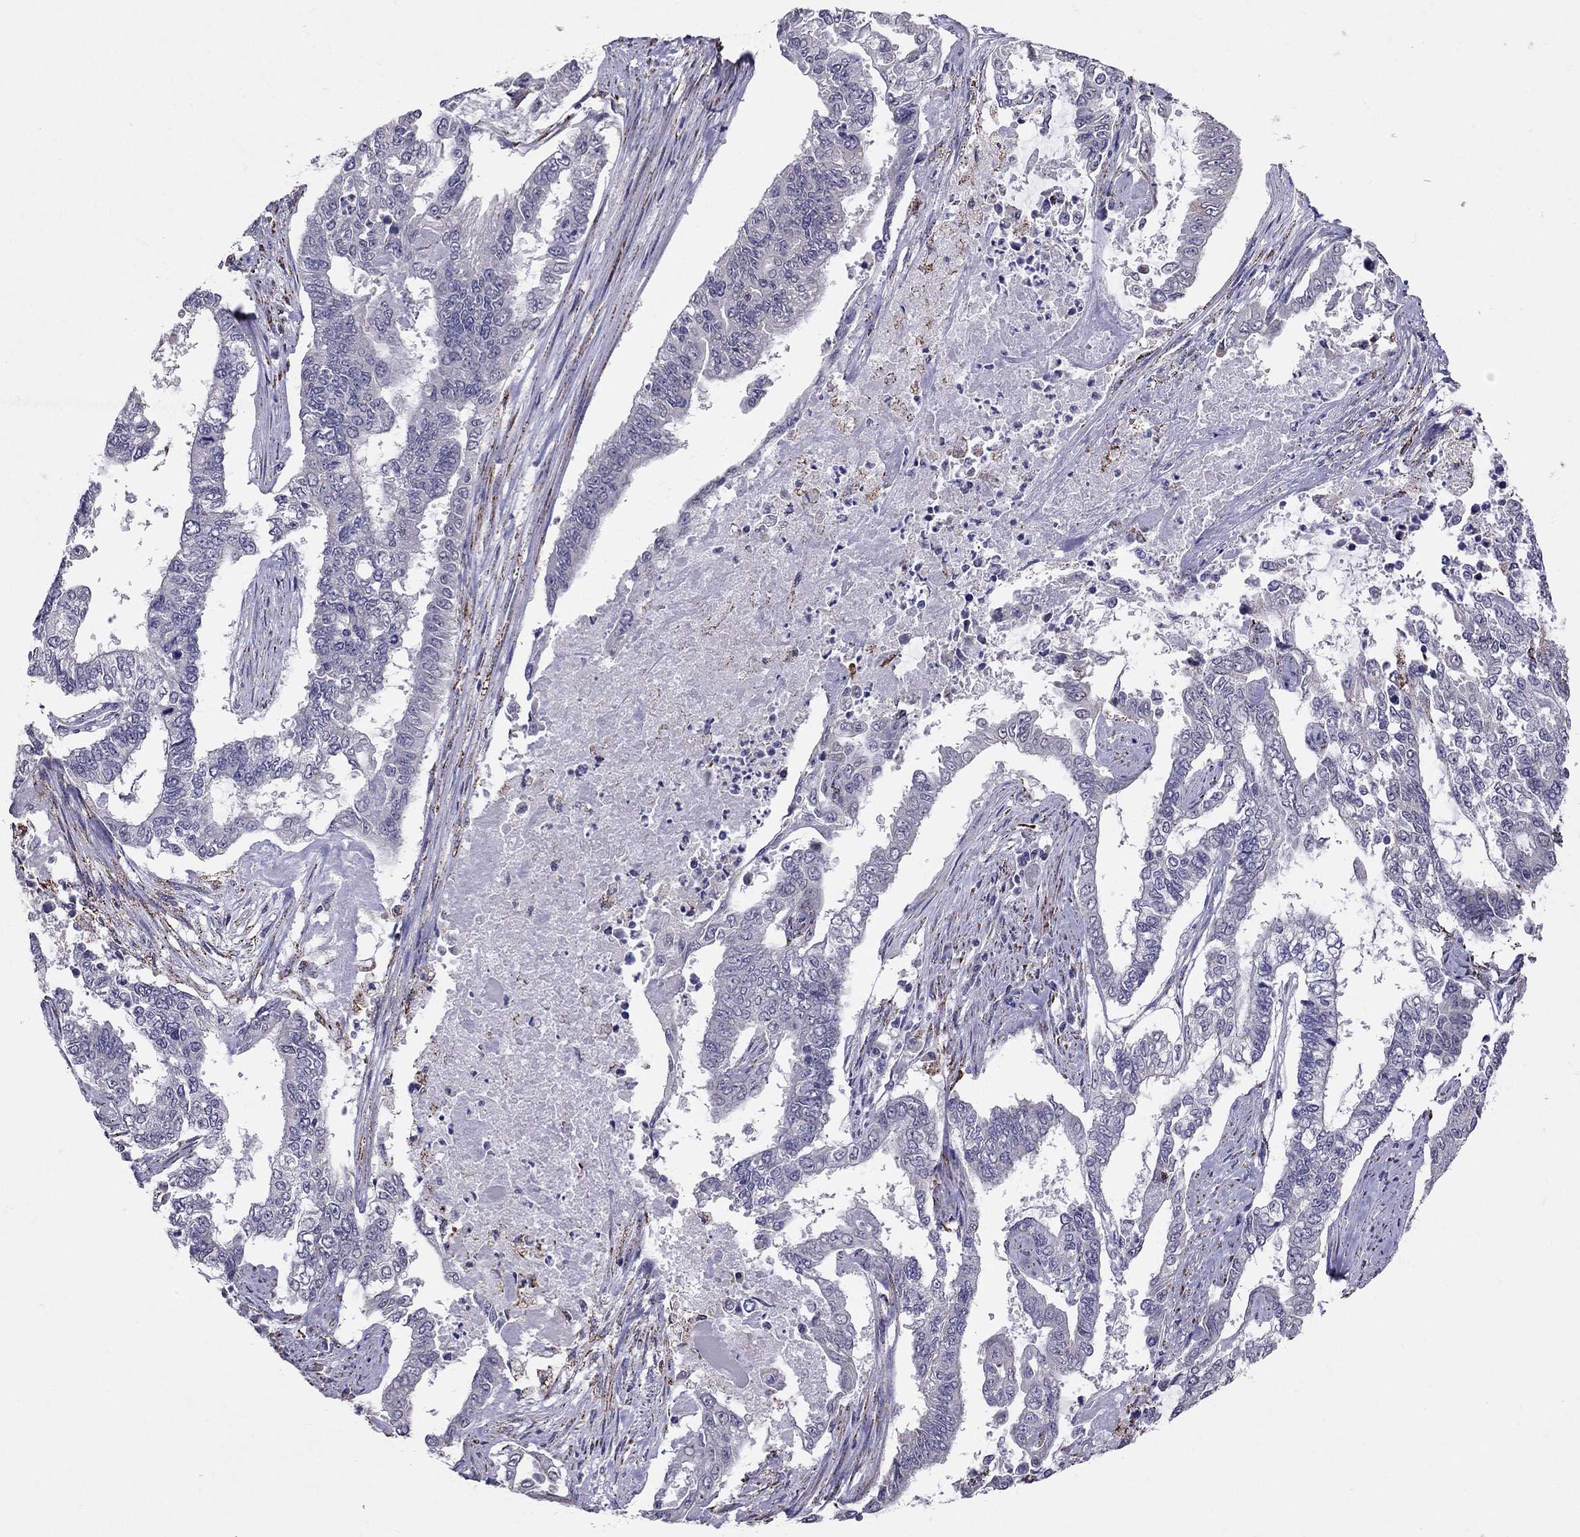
{"staining": {"intensity": "negative", "quantity": "none", "location": "none"}, "tissue": "endometrial cancer", "cell_type": "Tumor cells", "image_type": "cancer", "snomed": [{"axis": "morphology", "description": "Adenocarcinoma, NOS"}, {"axis": "topography", "description": "Uterus"}], "caption": "This is an immunohistochemistry photomicrograph of human endometrial adenocarcinoma. There is no expression in tumor cells.", "gene": "MYO3B", "patient": {"sex": "female", "age": 59}}